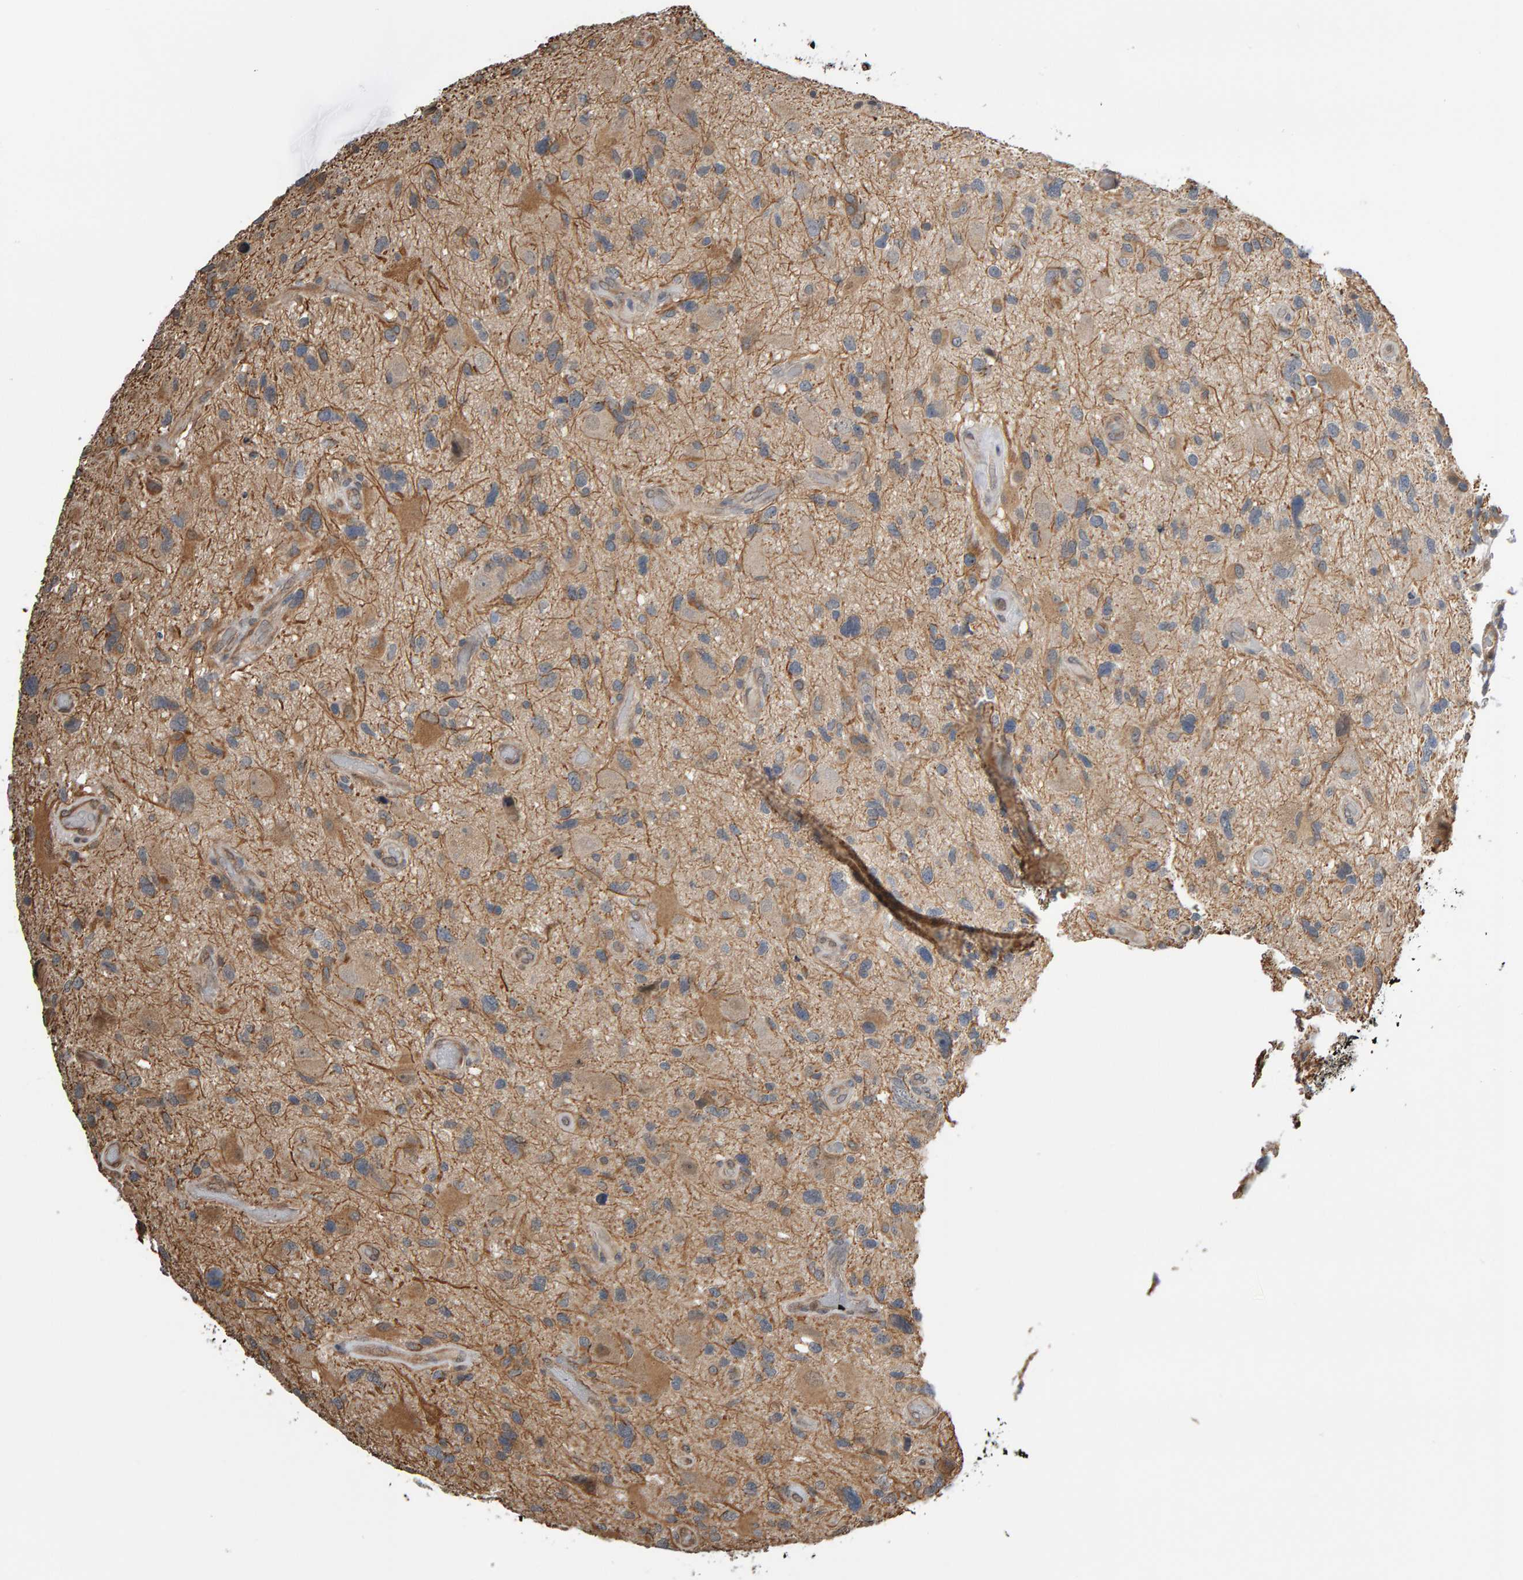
{"staining": {"intensity": "weak", "quantity": ">75%", "location": "cytoplasmic/membranous"}, "tissue": "glioma", "cell_type": "Tumor cells", "image_type": "cancer", "snomed": [{"axis": "morphology", "description": "Glioma, malignant, High grade"}, {"axis": "topography", "description": "Brain"}], "caption": "High-magnification brightfield microscopy of glioma stained with DAB (3,3'-diaminobenzidine) (brown) and counterstained with hematoxylin (blue). tumor cells exhibit weak cytoplasmic/membranous staining is seen in approximately>75% of cells. The staining is performed using DAB brown chromogen to label protein expression. The nuclei are counter-stained blue using hematoxylin.", "gene": "COASY", "patient": {"sex": "male", "age": 33}}